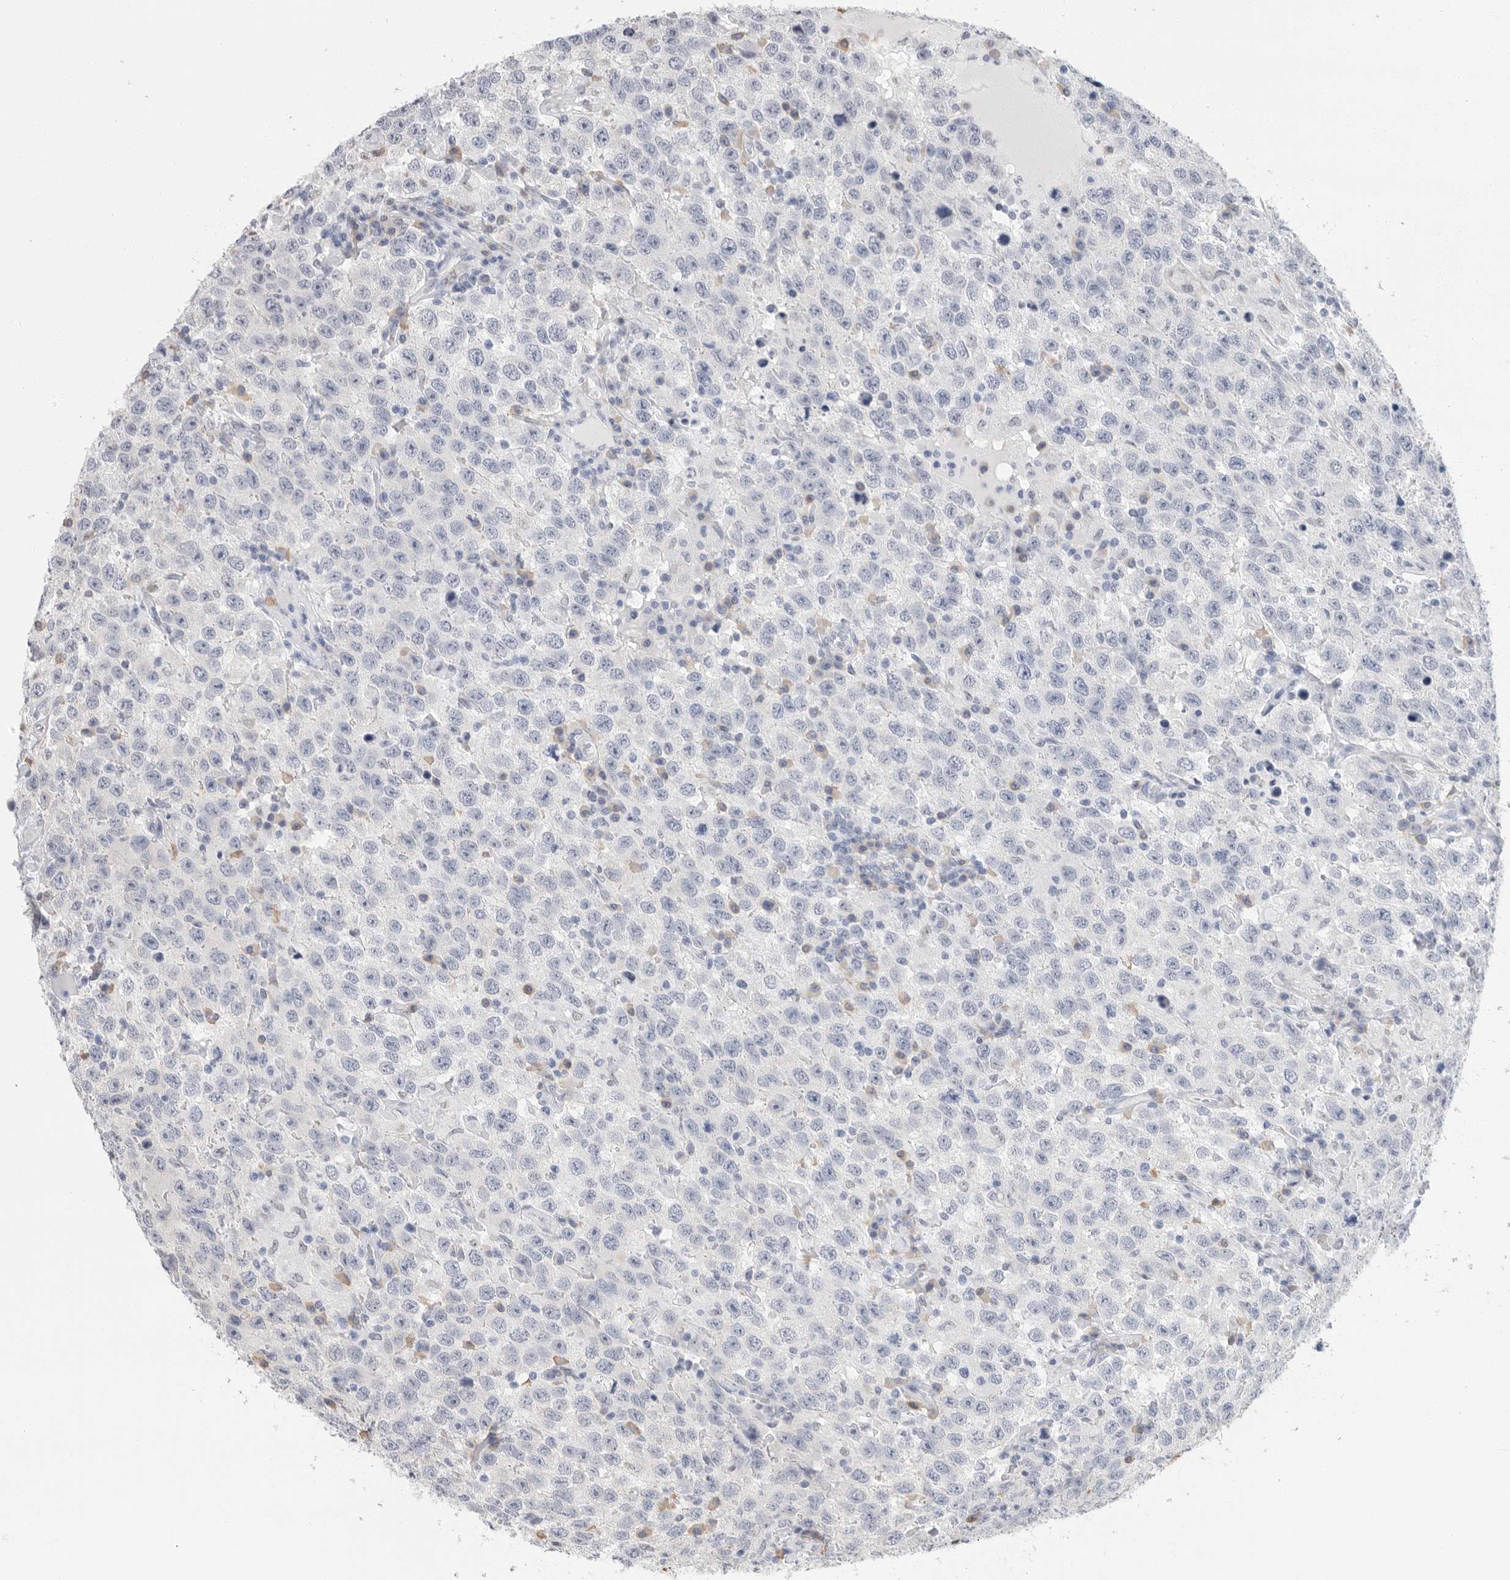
{"staining": {"intensity": "negative", "quantity": "none", "location": "none"}, "tissue": "testis cancer", "cell_type": "Tumor cells", "image_type": "cancer", "snomed": [{"axis": "morphology", "description": "Seminoma, NOS"}, {"axis": "topography", "description": "Testis"}], "caption": "Testis cancer (seminoma) stained for a protein using immunohistochemistry (IHC) exhibits no positivity tumor cells.", "gene": "ARHGEF10", "patient": {"sex": "male", "age": 41}}